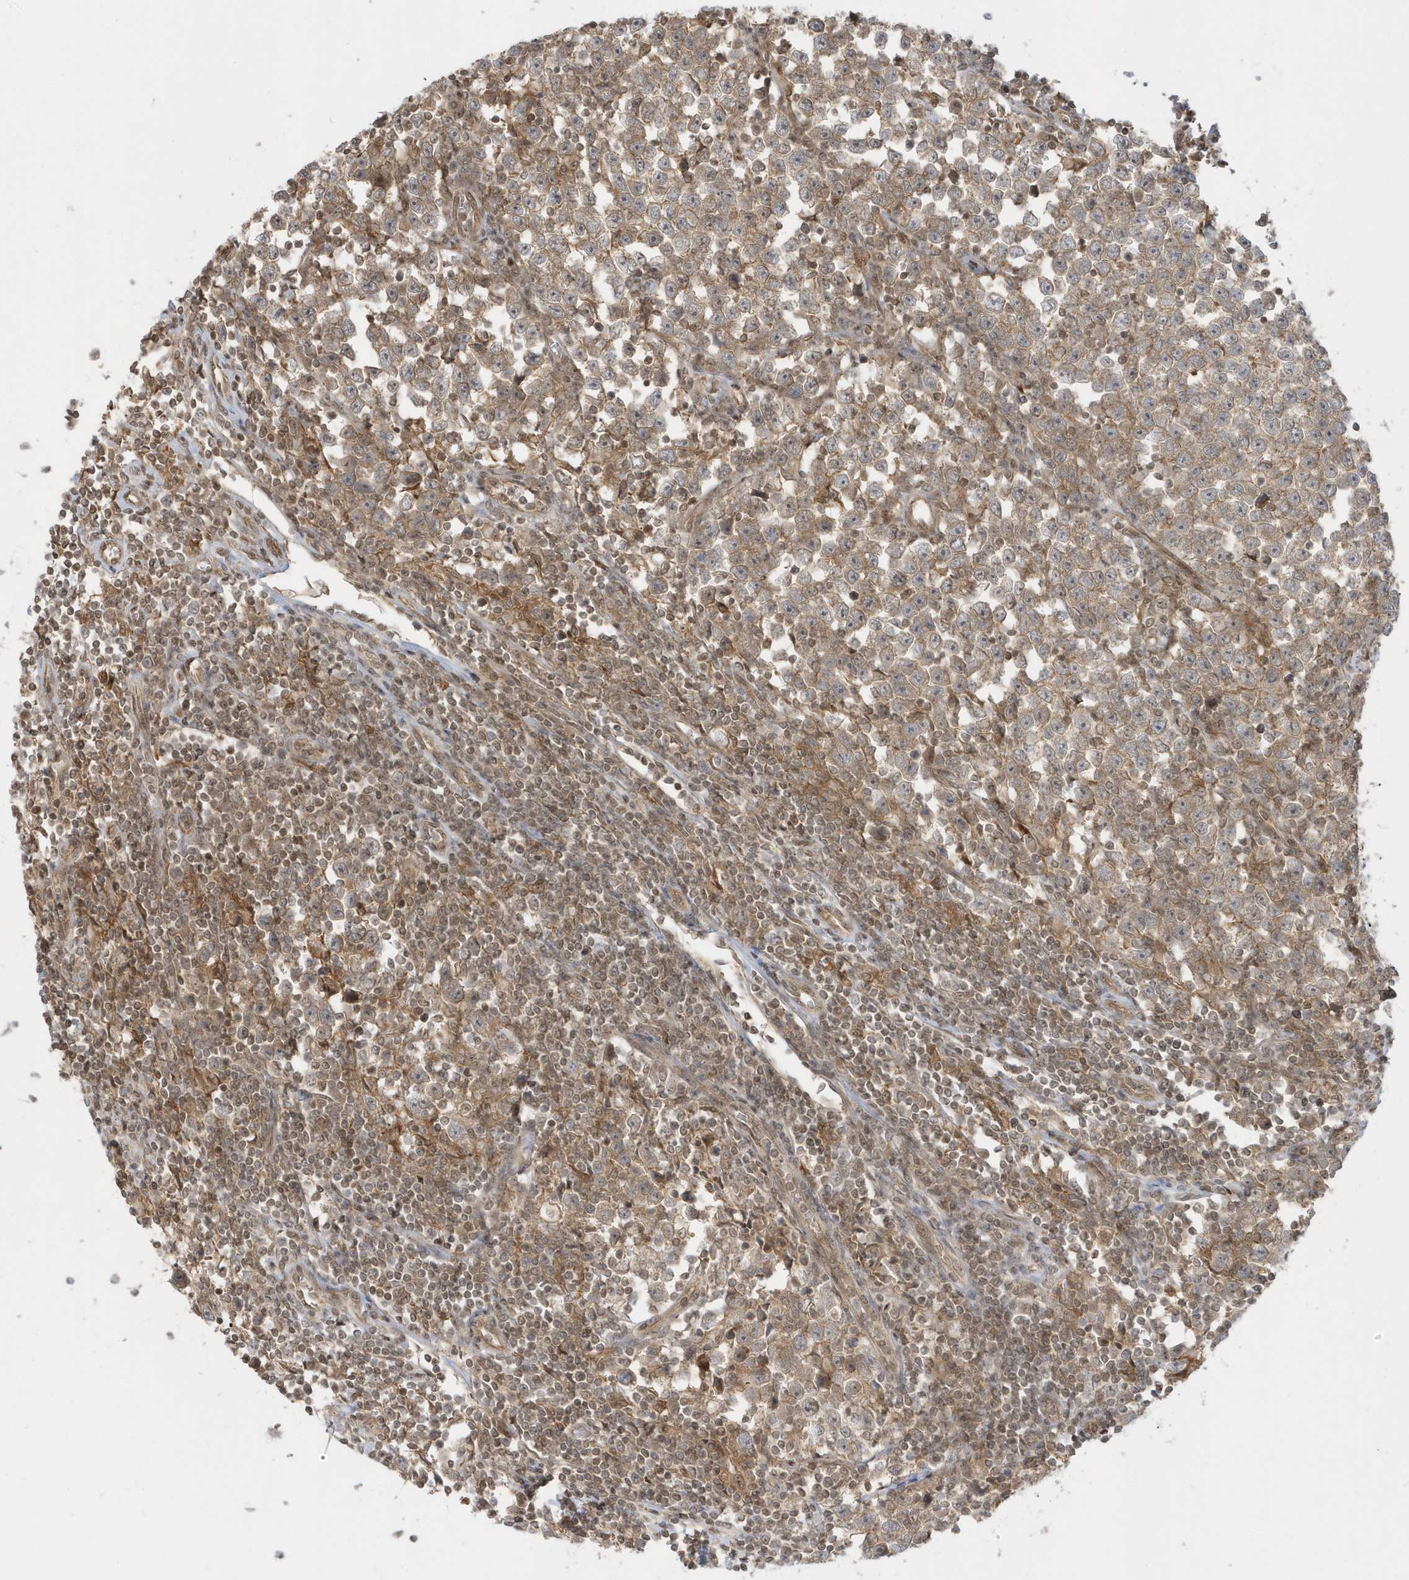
{"staining": {"intensity": "moderate", "quantity": ">75%", "location": "cytoplasmic/membranous"}, "tissue": "testis cancer", "cell_type": "Tumor cells", "image_type": "cancer", "snomed": [{"axis": "morphology", "description": "Normal tissue, NOS"}, {"axis": "morphology", "description": "Seminoma, NOS"}, {"axis": "topography", "description": "Testis"}], "caption": "IHC of human seminoma (testis) demonstrates medium levels of moderate cytoplasmic/membranous expression in approximately >75% of tumor cells.", "gene": "PPP1R7", "patient": {"sex": "male", "age": 43}}